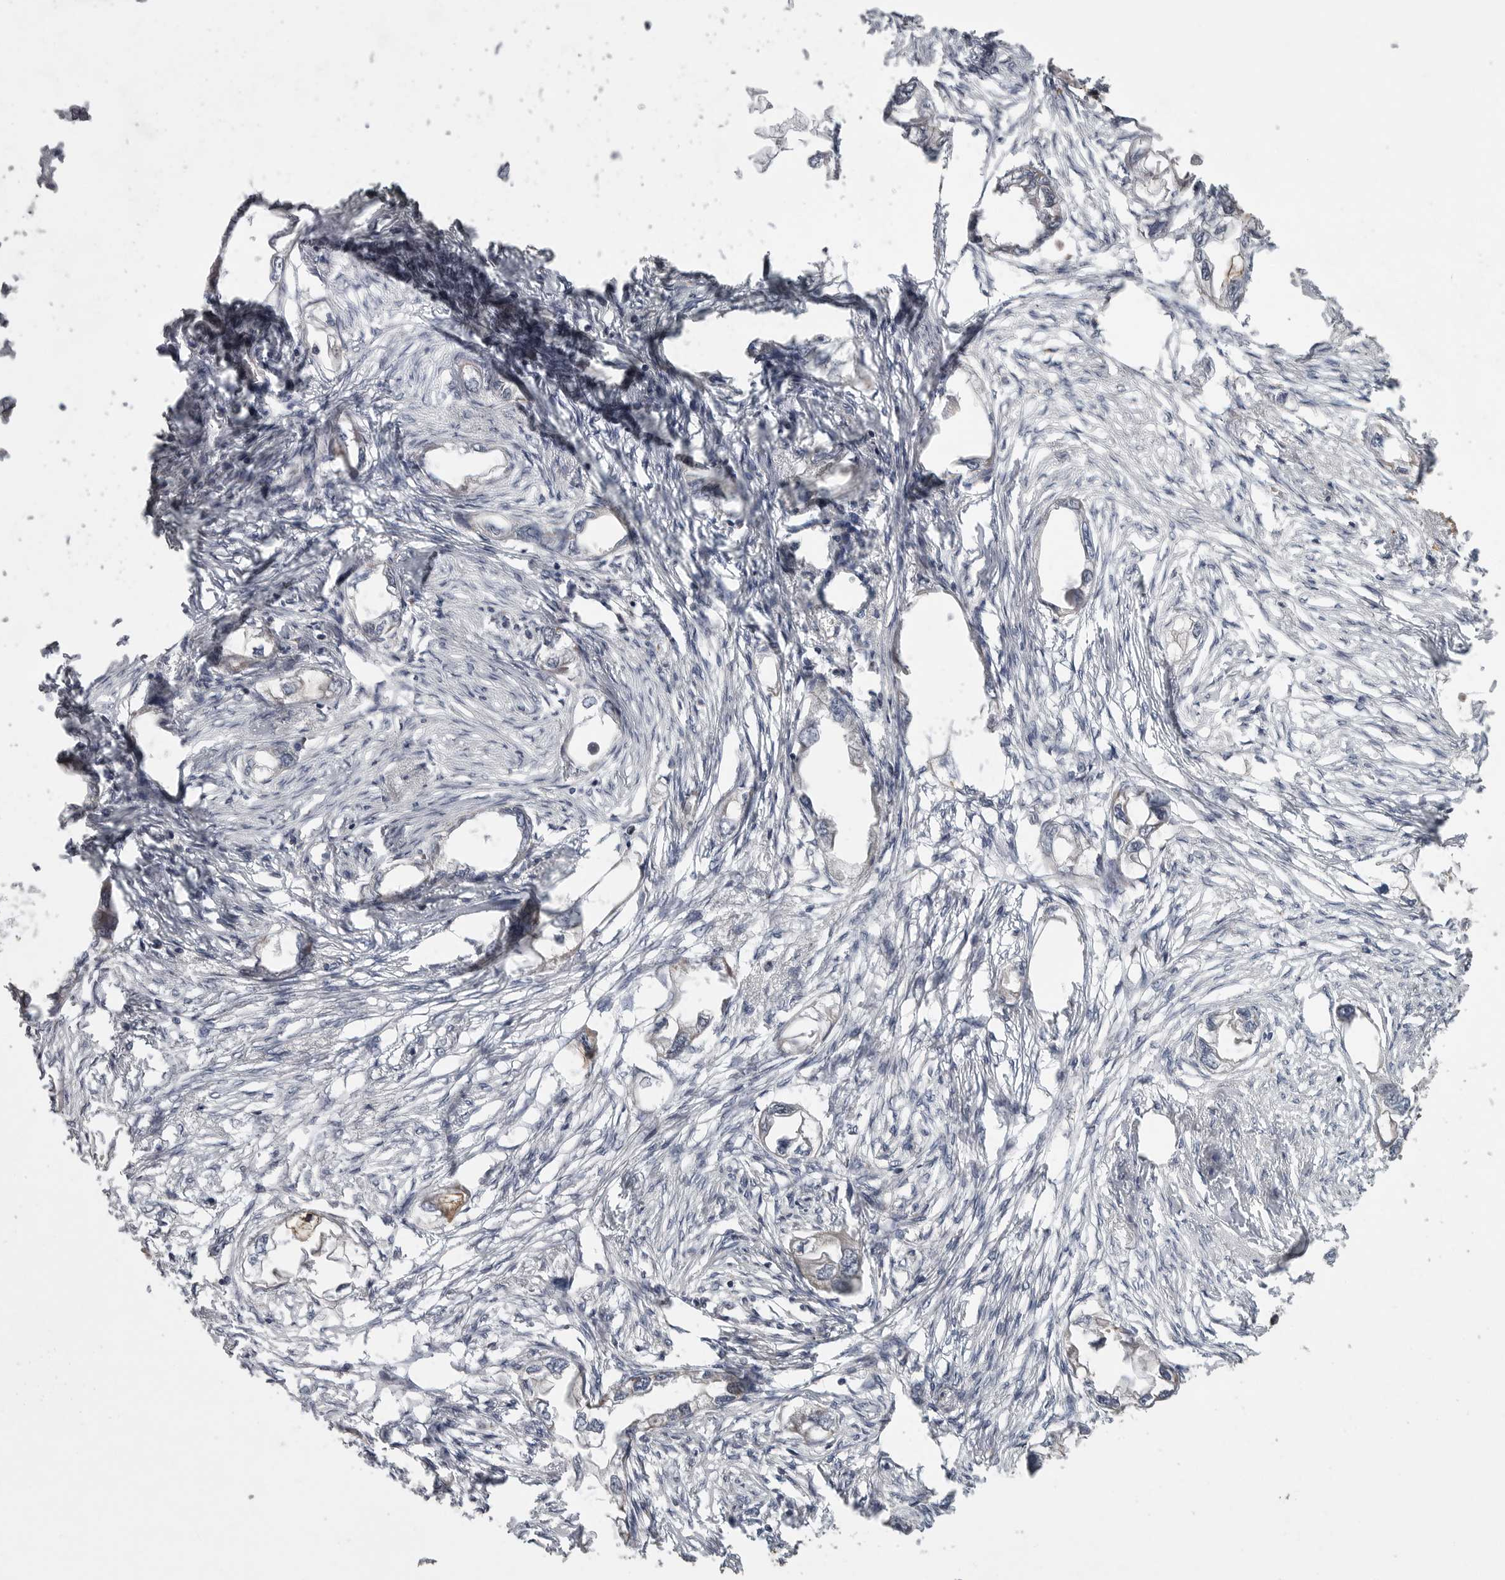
{"staining": {"intensity": "negative", "quantity": "none", "location": "none"}, "tissue": "endometrial cancer", "cell_type": "Tumor cells", "image_type": "cancer", "snomed": [{"axis": "morphology", "description": "Adenocarcinoma, NOS"}, {"axis": "morphology", "description": "Adenocarcinoma, metastatic, NOS"}, {"axis": "topography", "description": "Adipose tissue"}, {"axis": "topography", "description": "Endometrium"}], "caption": "Immunohistochemical staining of human endometrial cancer displays no significant positivity in tumor cells. (IHC, brightfield microscopy, high magnification).", "gene": "CRP", "patient": {"sex": "female", "age": 67}}